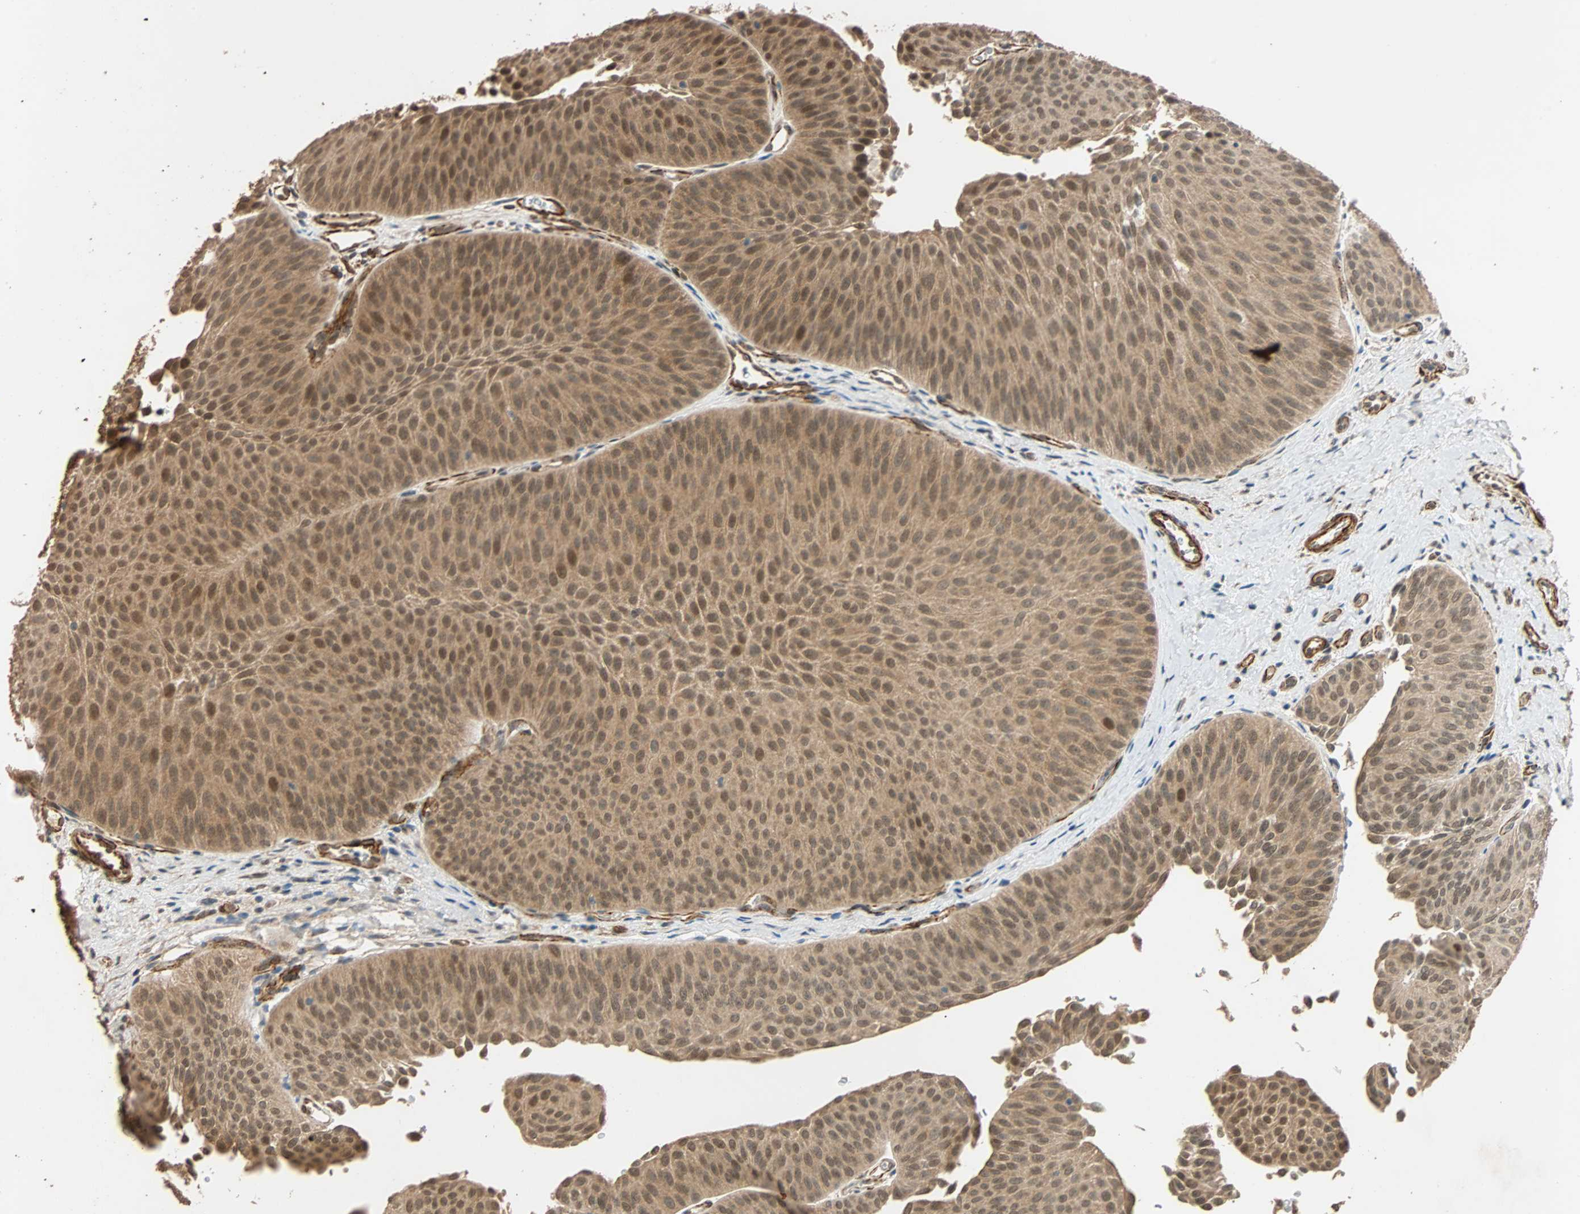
{"staining": {"intensity": "moderate", "quantity": ">75%", "location": "cytoplasmic/membranous,nuclear"}, "tissue": "urothelial cancer", "cell_type": "Tumor cells", "image_type": "cancer", "snomed": [{"axis": "morphology", "description": "Urothelial carcinoma, Low grade"}, {"axis": "topography", "description": "Urinary bladder"}], "caption": "Immunohistochemistry (DAB (3,3'-diaminobenzidine)) staining of urothelial carcinoma (low-grade) shows moderate cytoplasmic/membranous and nuclear protein expression in about >75% of tumor cells.", "gene": "QSER1", "patient": {"sex": "female", "age": 60}}